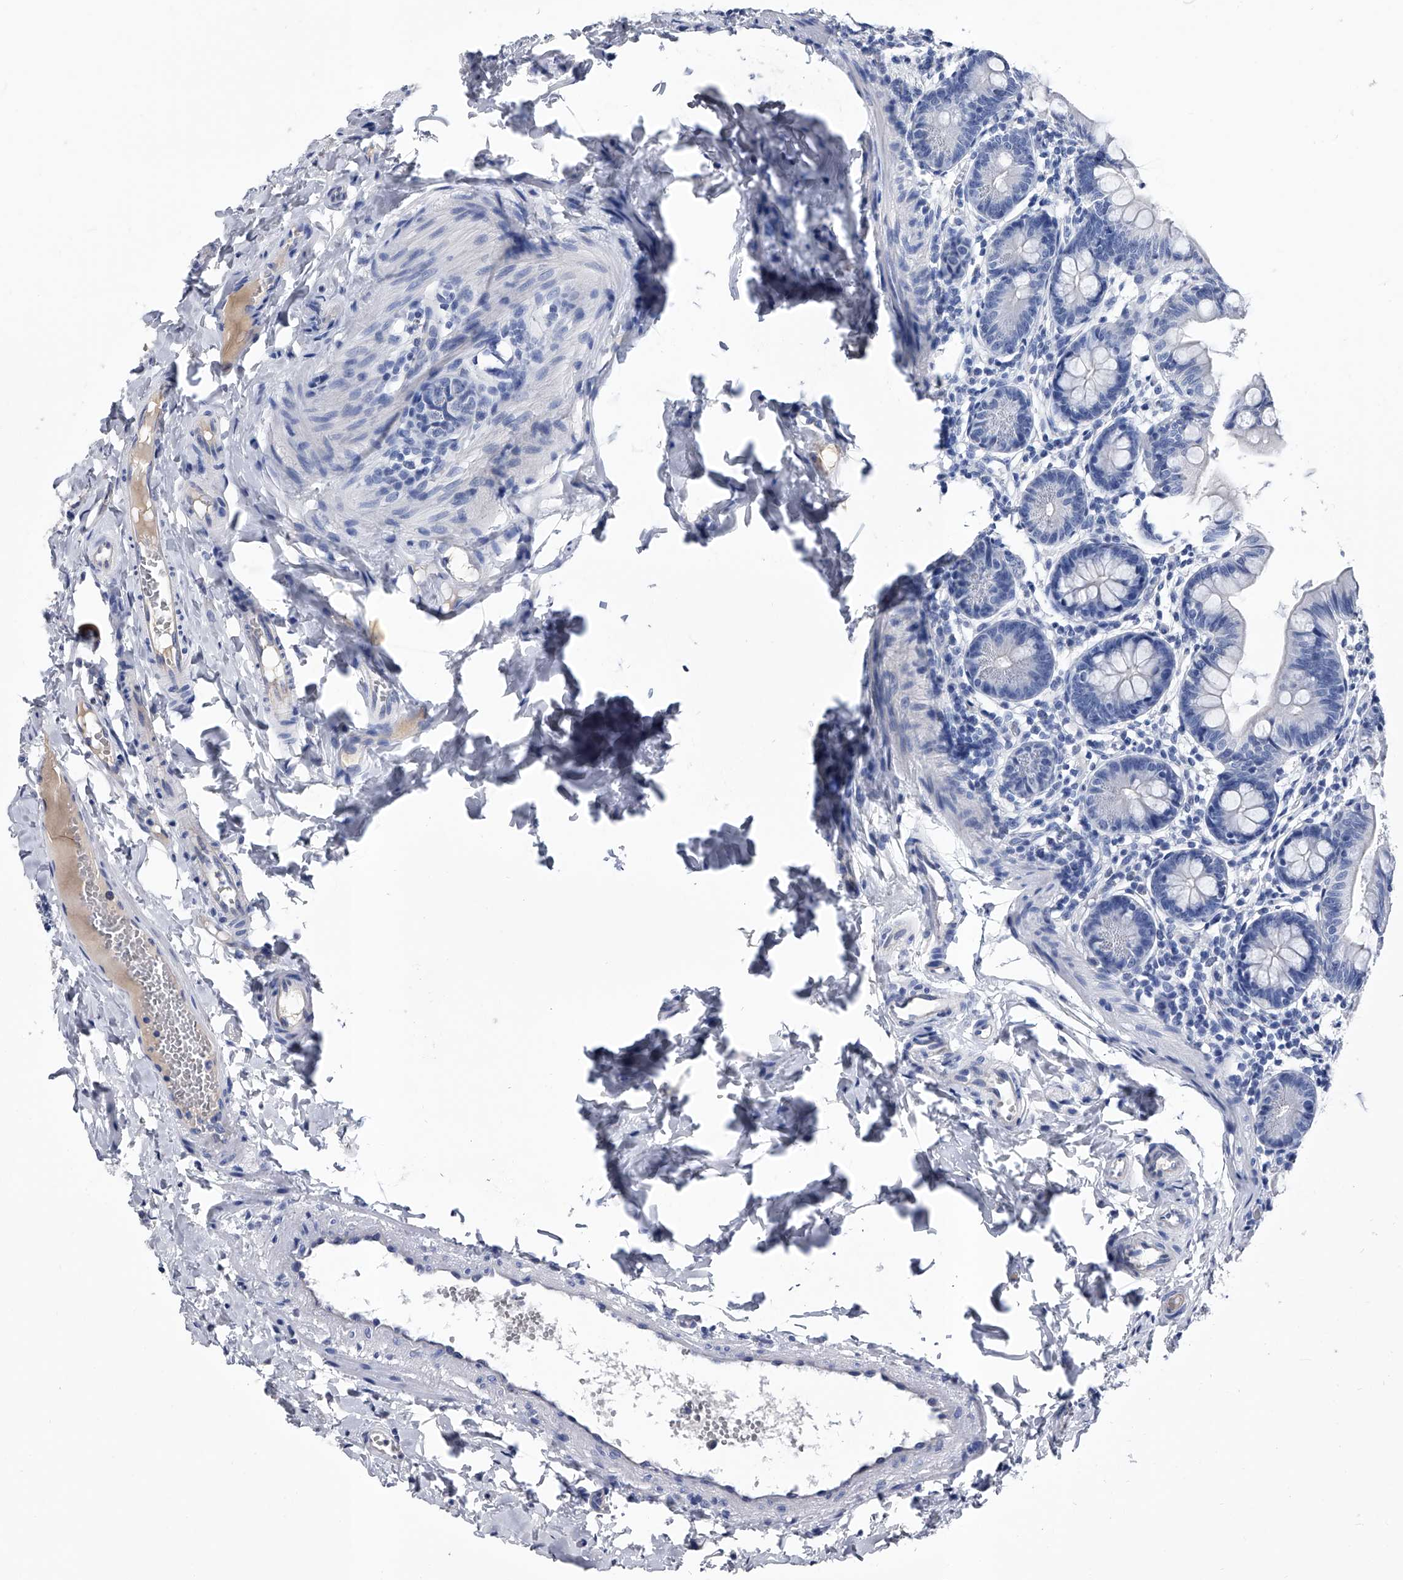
{"staining": {"intensity": "negative", "quantity": "none", "location": "none"}, "tissue": "small intestine", "cell_type": "Glandular cells", "image_type": "normal", "snomed": [{"axis": "morphology", "description": "Normal tissue, NOS"}, {"axis": "topography", "description": "Small intestine"}], "caption": "Glandular cells show no significant protein positivity in unremarkable small intestine. The staining is performed using DAB (3,3'-diaminobenzidine) brown chromogen with nuclei counter-stained in using hematoxylin.", "gene": "EFCAB7", "patient": {"sex": "male", "age": 7}}